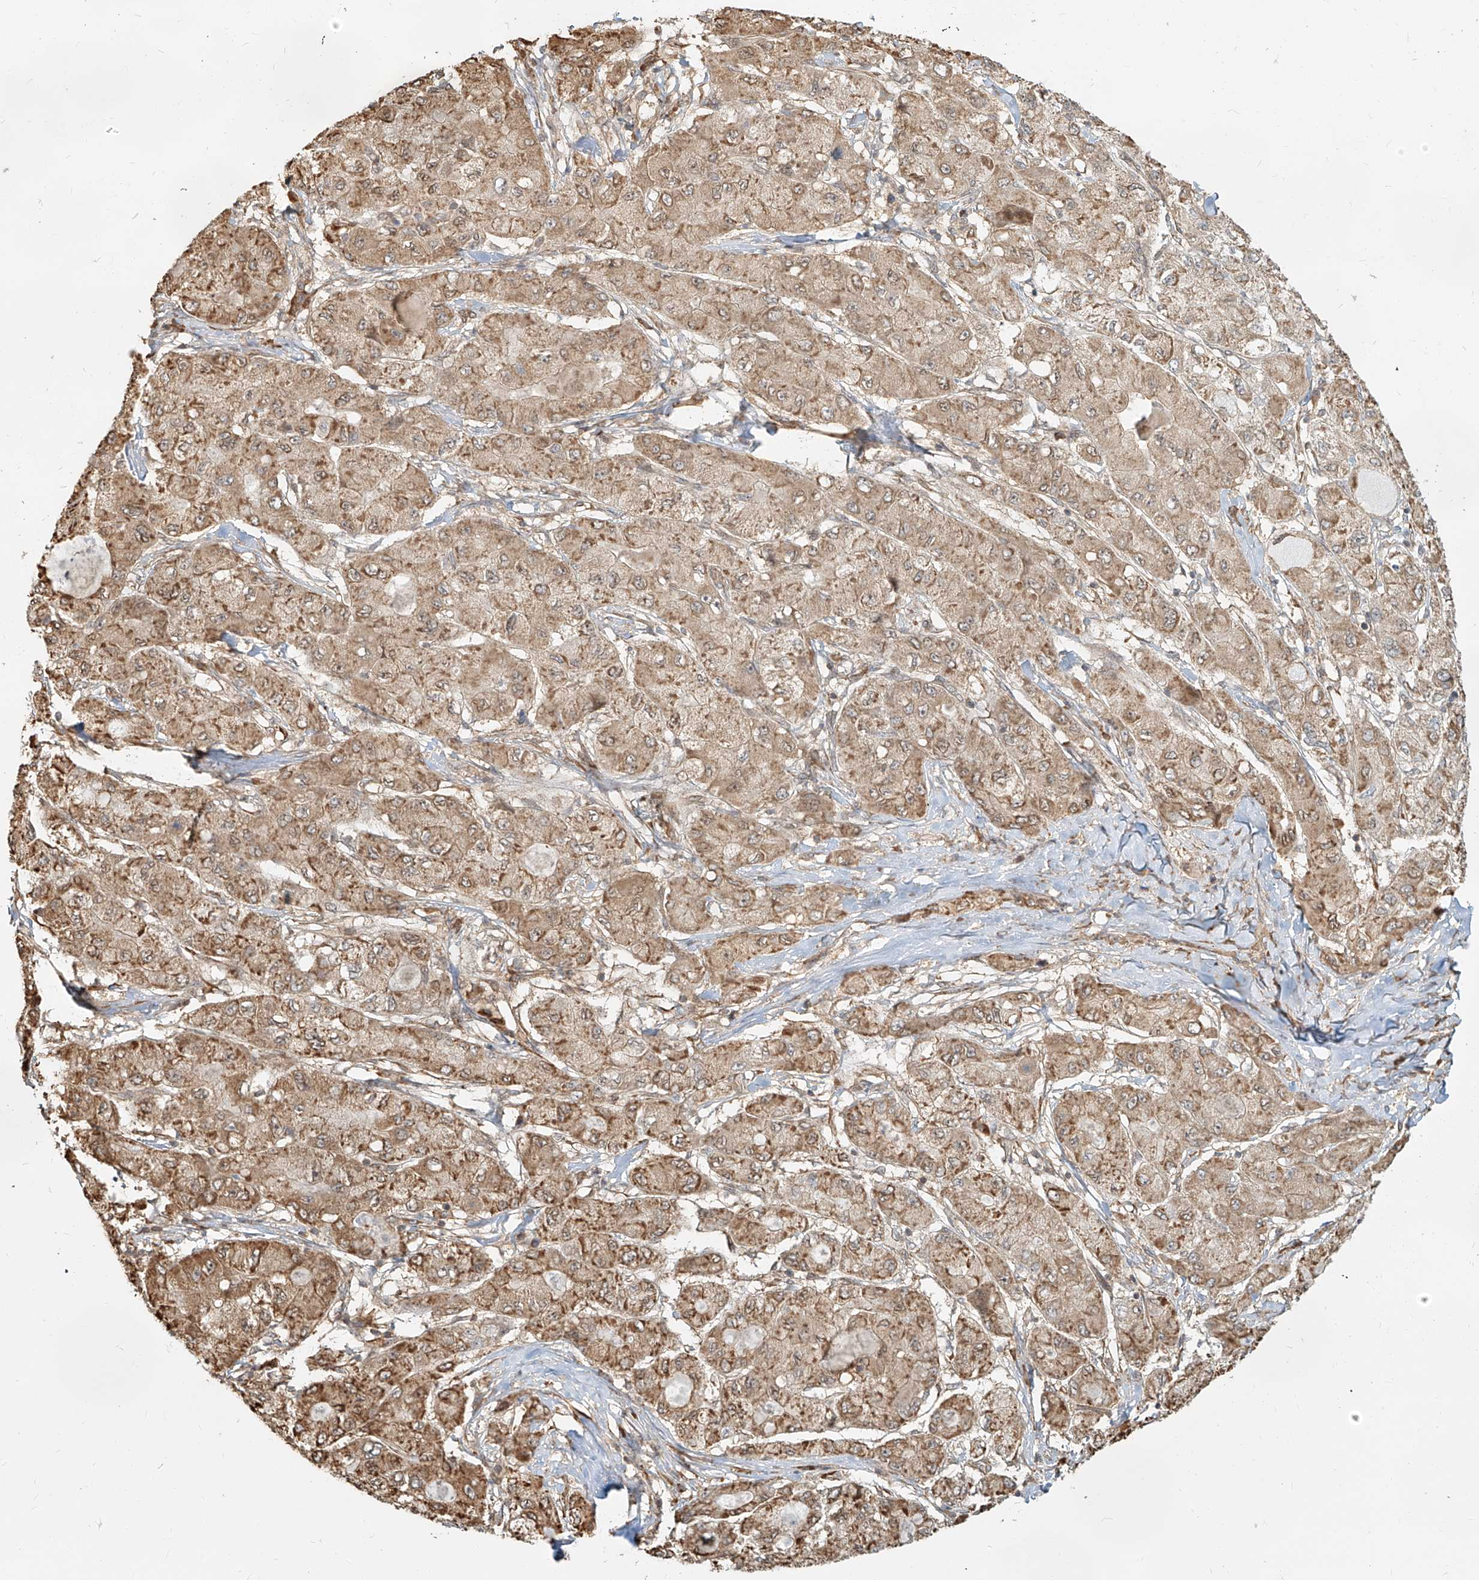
{"staining": {"intensity": "moderate", "quantity": ">75%", "location": "cytoplasmic/membranous"}, "tissue": "liver cancer", "cell_type": "Tumor cells", "image_type": "cancer", "snomed": [{"axis": "morphology", "description": "Carcinoma, Hepatocellular, NOS"}, {"axis": "topography", "description": "Liver"}], "caption": "High-power microscopy captured an IHC image of liver hepatocellular carcinoma, revealing moderate cytoplasmic/membranous positivity in about >75% of tumor cells. The staining is performed using DAB (3,3'-diaminobenzidine) brown chromogen to label protein expression. The nuclei are counter-stained blue using hematoxylin.", "gene": "UBE2K", "patient": {"sex": "male", "age": 80}}